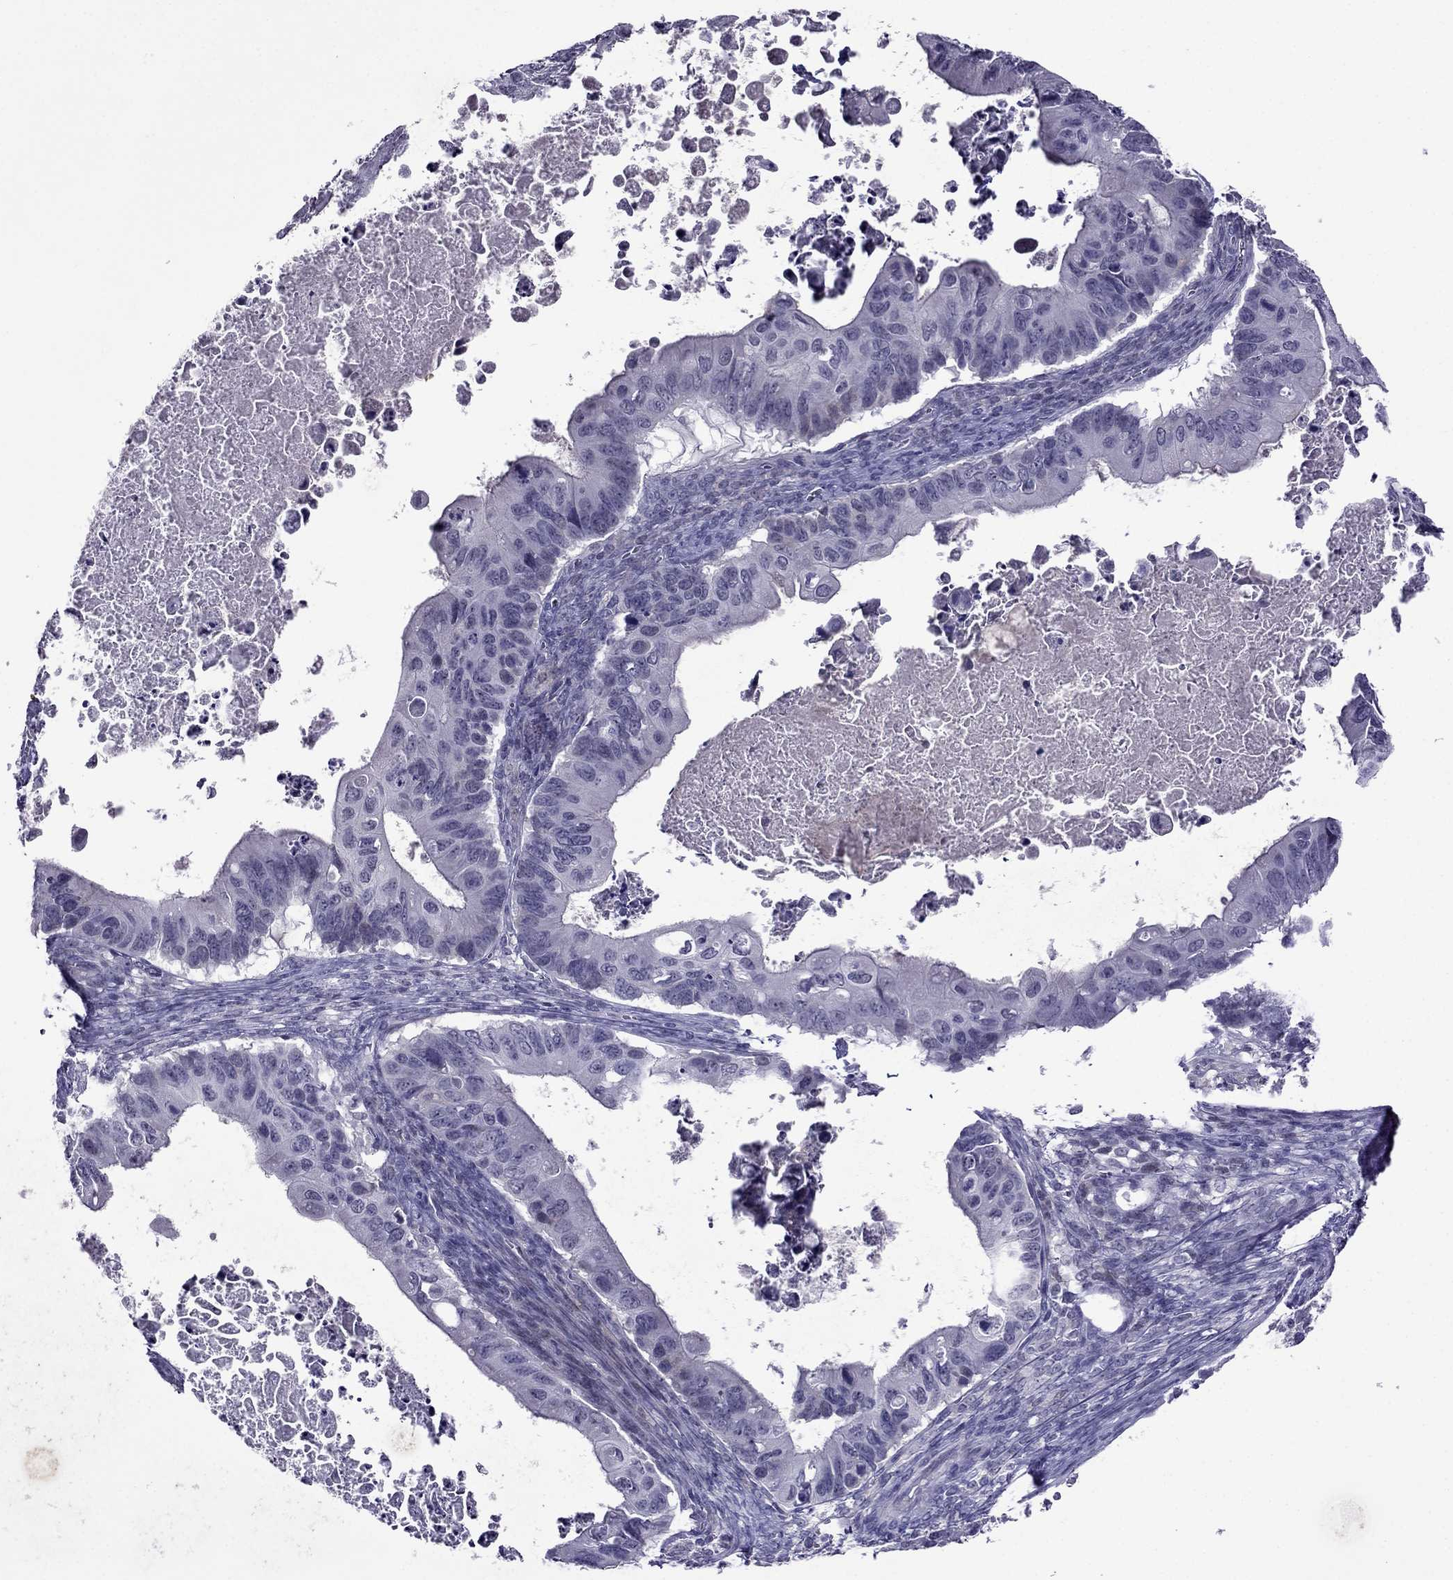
{"staining": {"intensity": "negative", "quantity": "none", "location": "none"}, "tissue": "ovarian cancer", "cell_type": "Tumor cells", "image_type": "cancer", "snomed": [{"axis": "morphology", "description": "Cystadenocarcinoma, mucinous, NOS"}, {"axis": "topography", "description": "Ovary"}], "caption": "Micrograph shows no significant protein staining in tumor cells of ovarian cancer. The staining was performed using DAB (3,3'-diaminobenzidine) to visualize the protein expression in brown, while the nuclei were stained in blue with hematoxylin (Magnification: 20x).", "gene": "SPTBN4", "patient": {"sex": "female", "age": 64}}